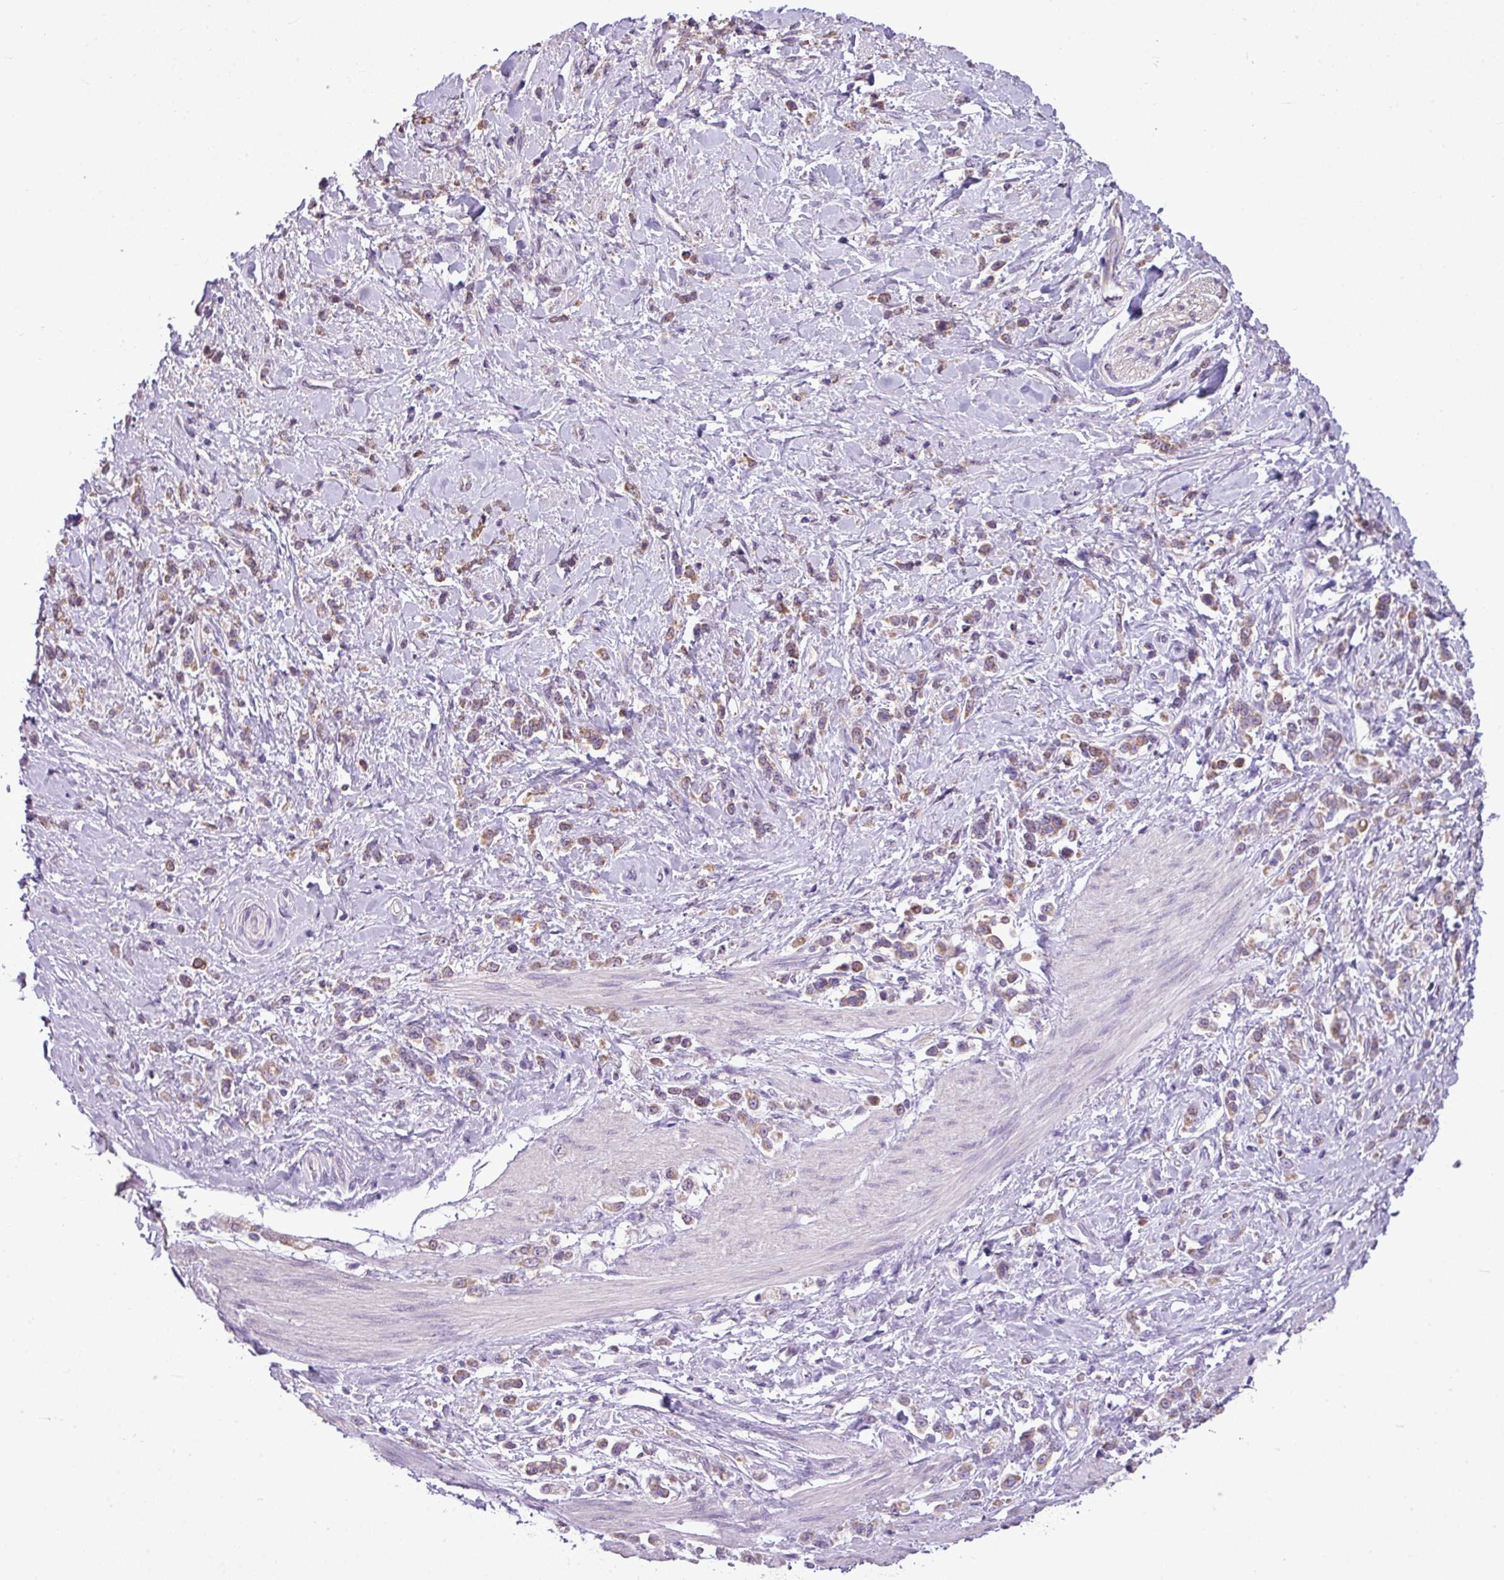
{"staining": {"intensity": "moderate", "quantity": "25%-75%", "location": "cytoplasmic/membranous"}, "tissue": "stomach cancer", "cell_type": "Tumor cells", "image_type": "cancer", "snomed": [{"axis": "morphology", "description": "Adenocarcinoma, NOS"}, {"axis": "topography", "description": "Stomach"}], "caption": "The photomicrograph reveals a brown stain indicating the presence of a protein in the cytoplasmic/membranous of tumor cells in stomach adenocarcinoma.", "gene": "ALDH2", "patient": {"sex": "female", "age": 60}}